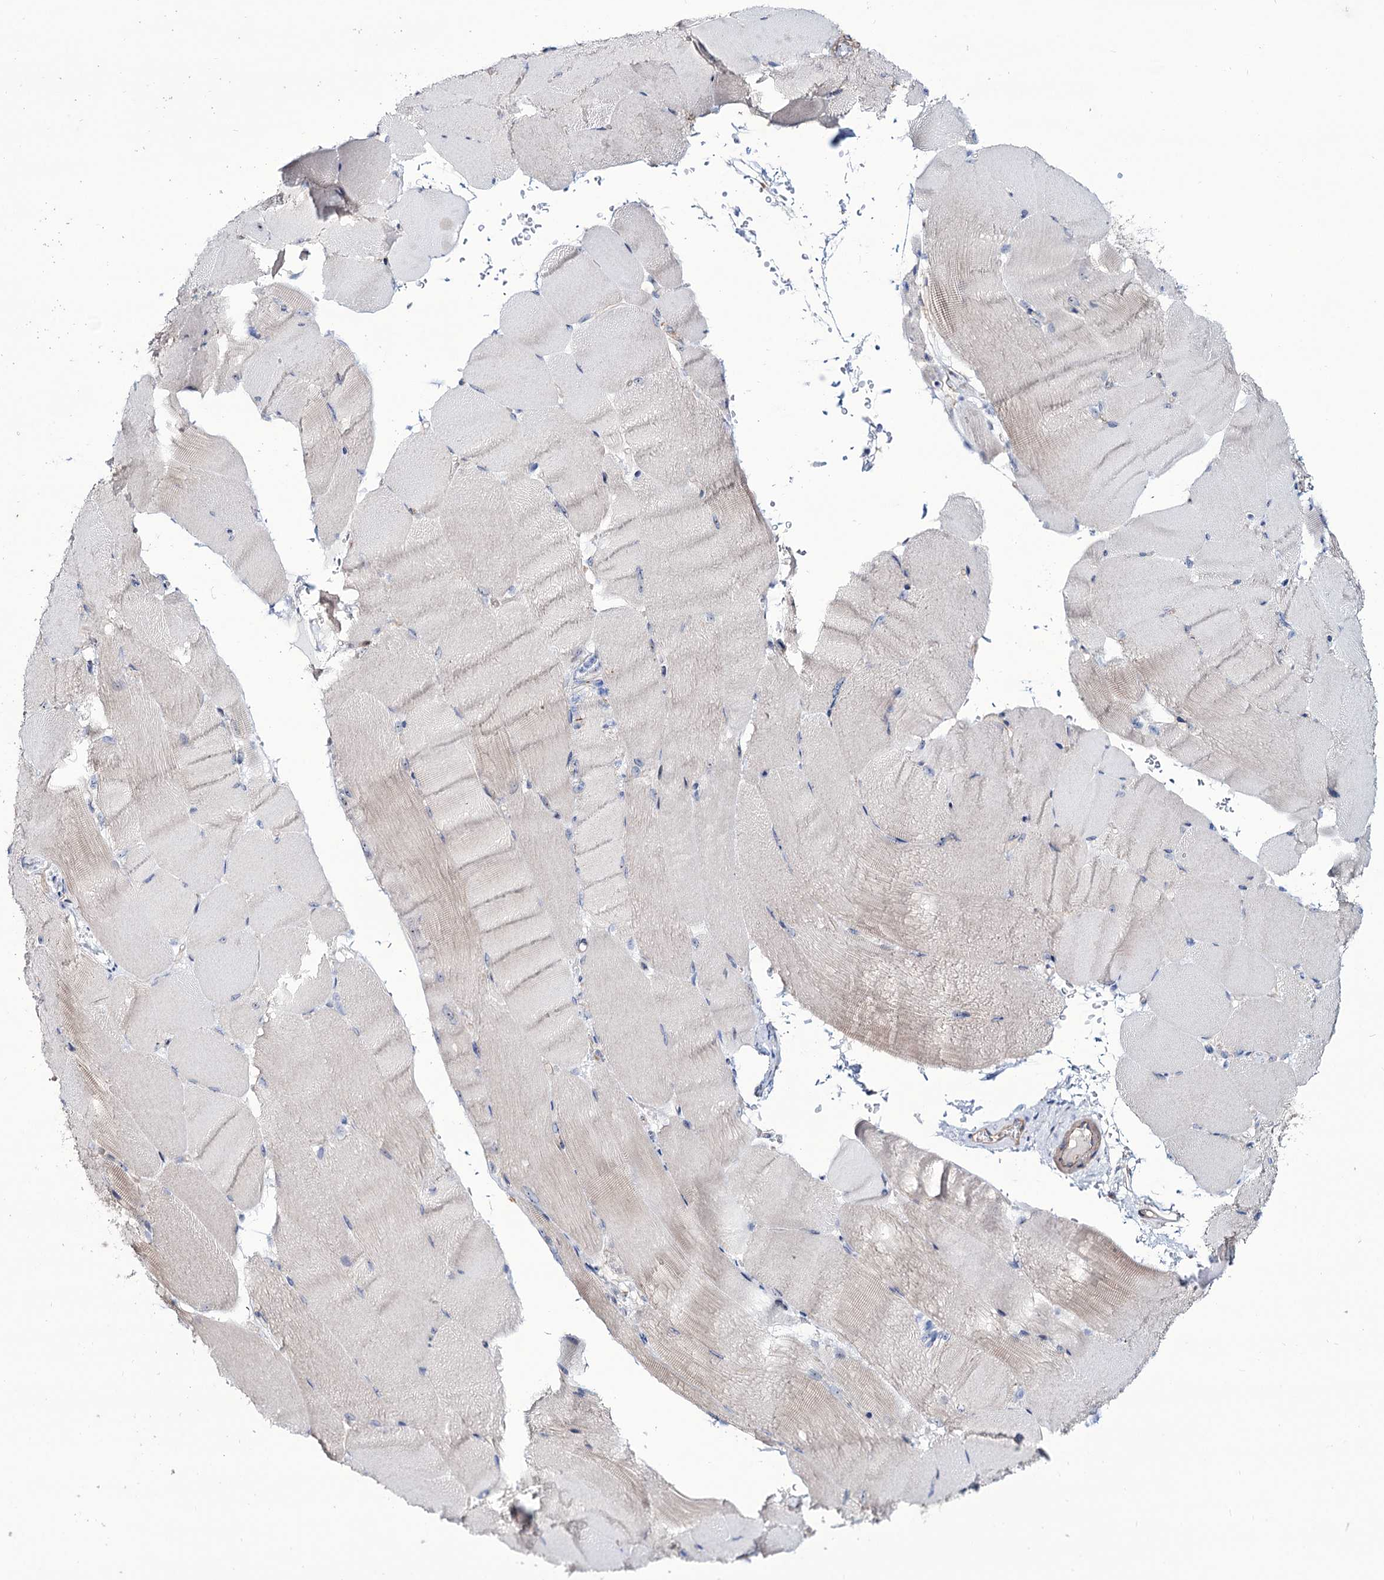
{"staining": {"intensity": "weak", "quantity": "<25%", "location": "cytoplasmic/membranous"}, "tissue": "skeletal muscle", "cell_type": "Myocytes", "image_type": "normal", "snomed": [{"axis": "morphology", "description": "Normal tissue, NOS"}, {"axis": "topography", "description": "Skeletal muscle"}, {"axis": "topography", "description": "Parathyroid gland"}], "caption": "Immunohistochemistry (IHC) micrograph of unremarkable skeletal muscle stained for a protein (brown), which exhibits no positivity in myocytes.", "gene": "SEC24A", "patient": {"sex": "female", "age": 37}}